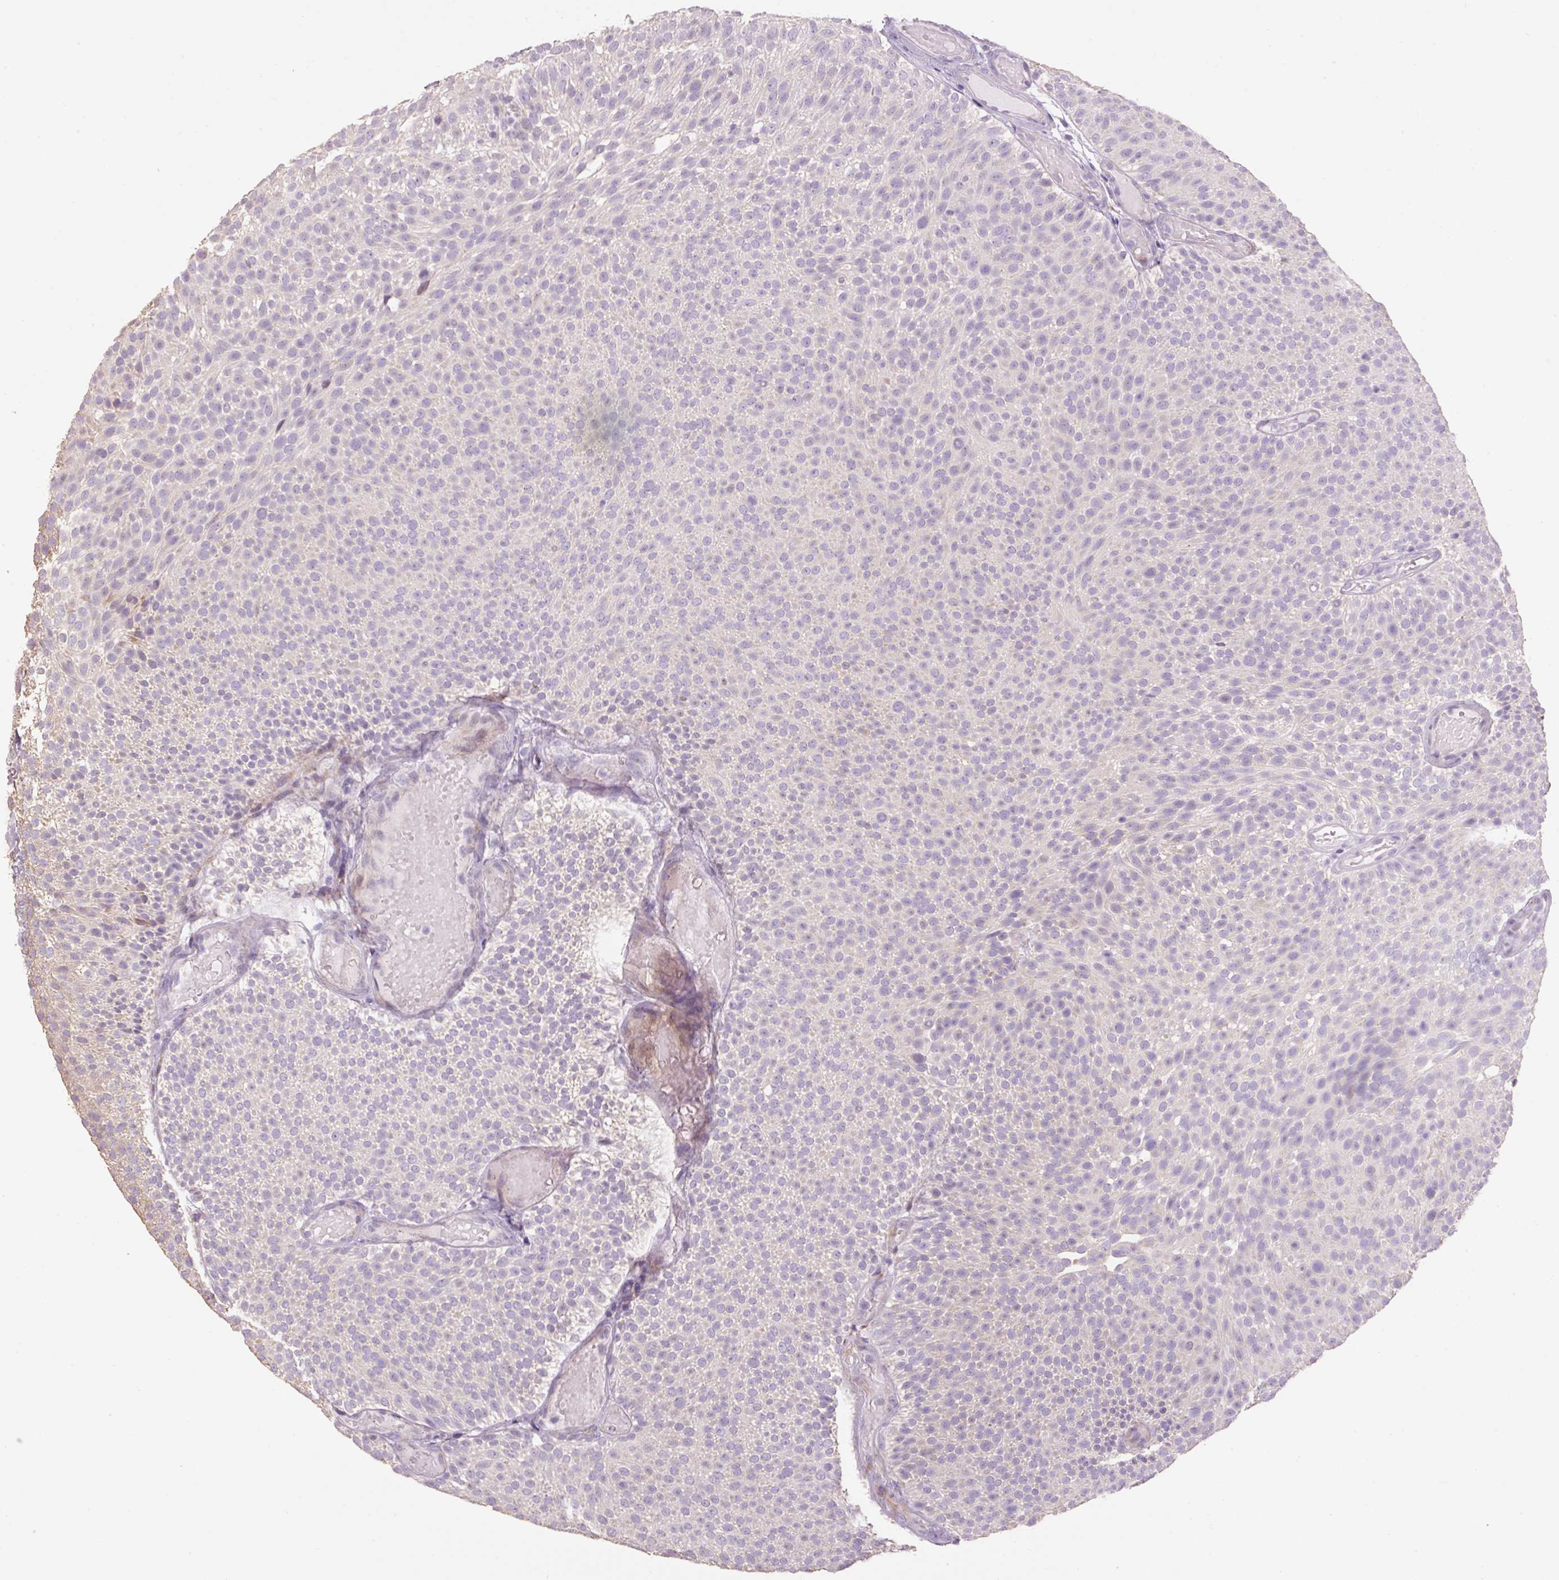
{"staining": {"intensity": "negative", "quantity": "none", "location": "none"}, "tissue": "urothelial cancer", "cell_type": "Tumor cells", "image_type": "cancer", "snomed": [{"axis": "morphology", "description": "Urothelial carcinoma, Low grade"}, {"axis": "topography", "description": "Urinary bladder"}], "caption": "This is an IHC photomicrograph of human low-grade urothelial carcinoma. There is no expression in tumor cells.", "gene": "HAX1", "patient": {"sex": "male", "age": 78}}